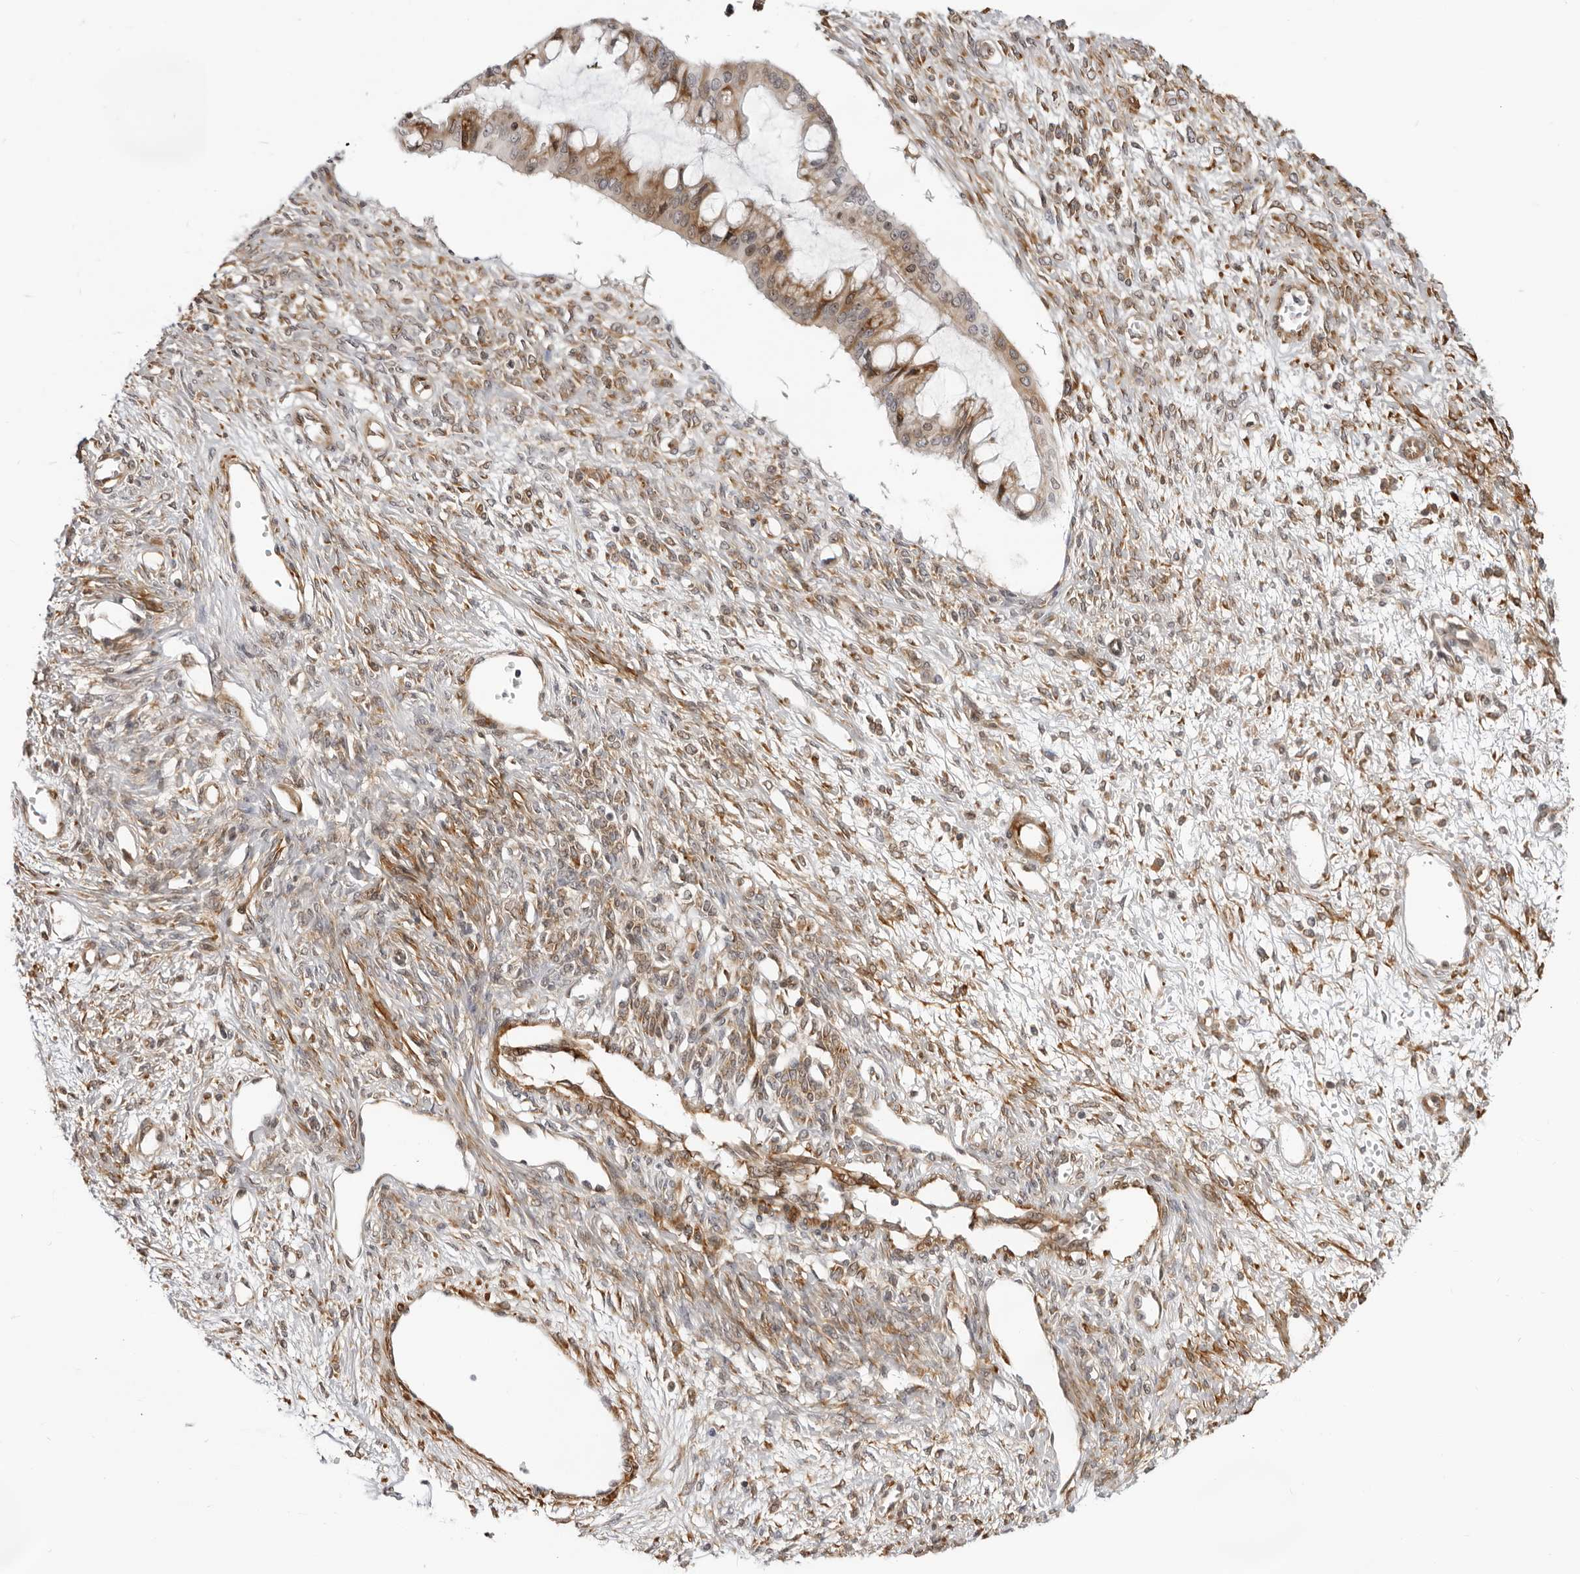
{"staining": {"intensity": "moderate", "quantity": ">75%", "location": "cytoplasmic/membranous"}, "tissue": "ovarian cancer", "cell_type": "Tumor cells", "image_type": "cancer", "snomed": [{"axis": "morphology", "description": "Cystadenocarcinoma, mucinous, NOS"}, {"axis": "topography", "description": "Ovary"}], "caption": "DAB immunohistochemical staining of human mucinous cystadenocarcinoma (ovarian) demonstrates moderate cytoplasmic/membranous protein expression in about >75% of tumor cells.", "gene": "SRGAP2", "patient": {"sex": "female", "age": 73}}